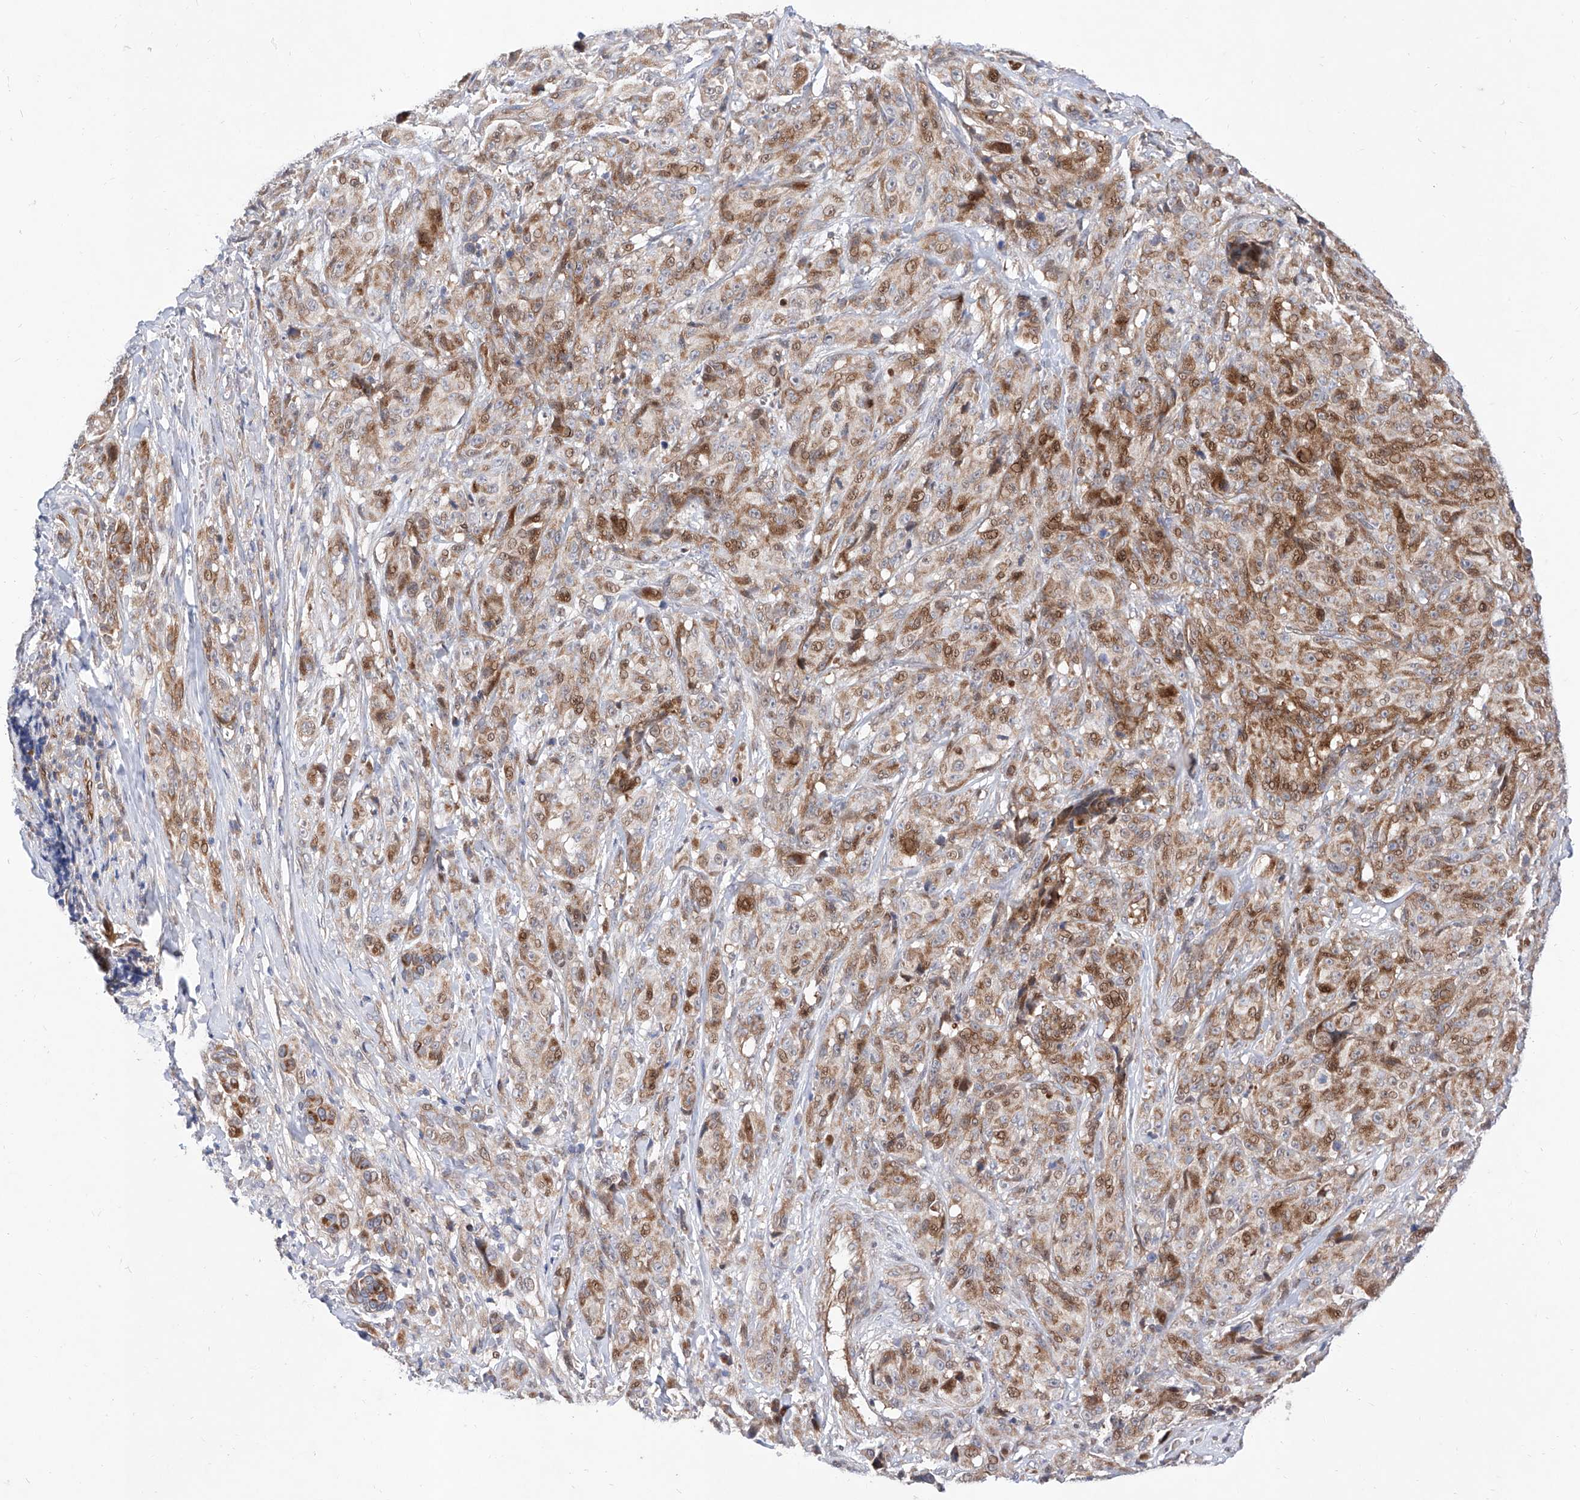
{"staining": {"intensity": "strong", "quantity": ">75%", "location": "cytoplasmic/membranous,nuclear"}, "tissue": "melanoma", "cell_type": "Tumor cells", "image_type": "cancer", "snomed": [{"axis": "morphology", "description": "Malignant melanoma, NOS"}, {"axis": "topography", "description": "Skin"}], "caption": "An image of human melanoma stained for a protein displays strong cytoplasmic/membranous and nuclear brown staining in tumor cells.", "gene": "FUCA2", "patient": {"sex": "male", "age": 73}}